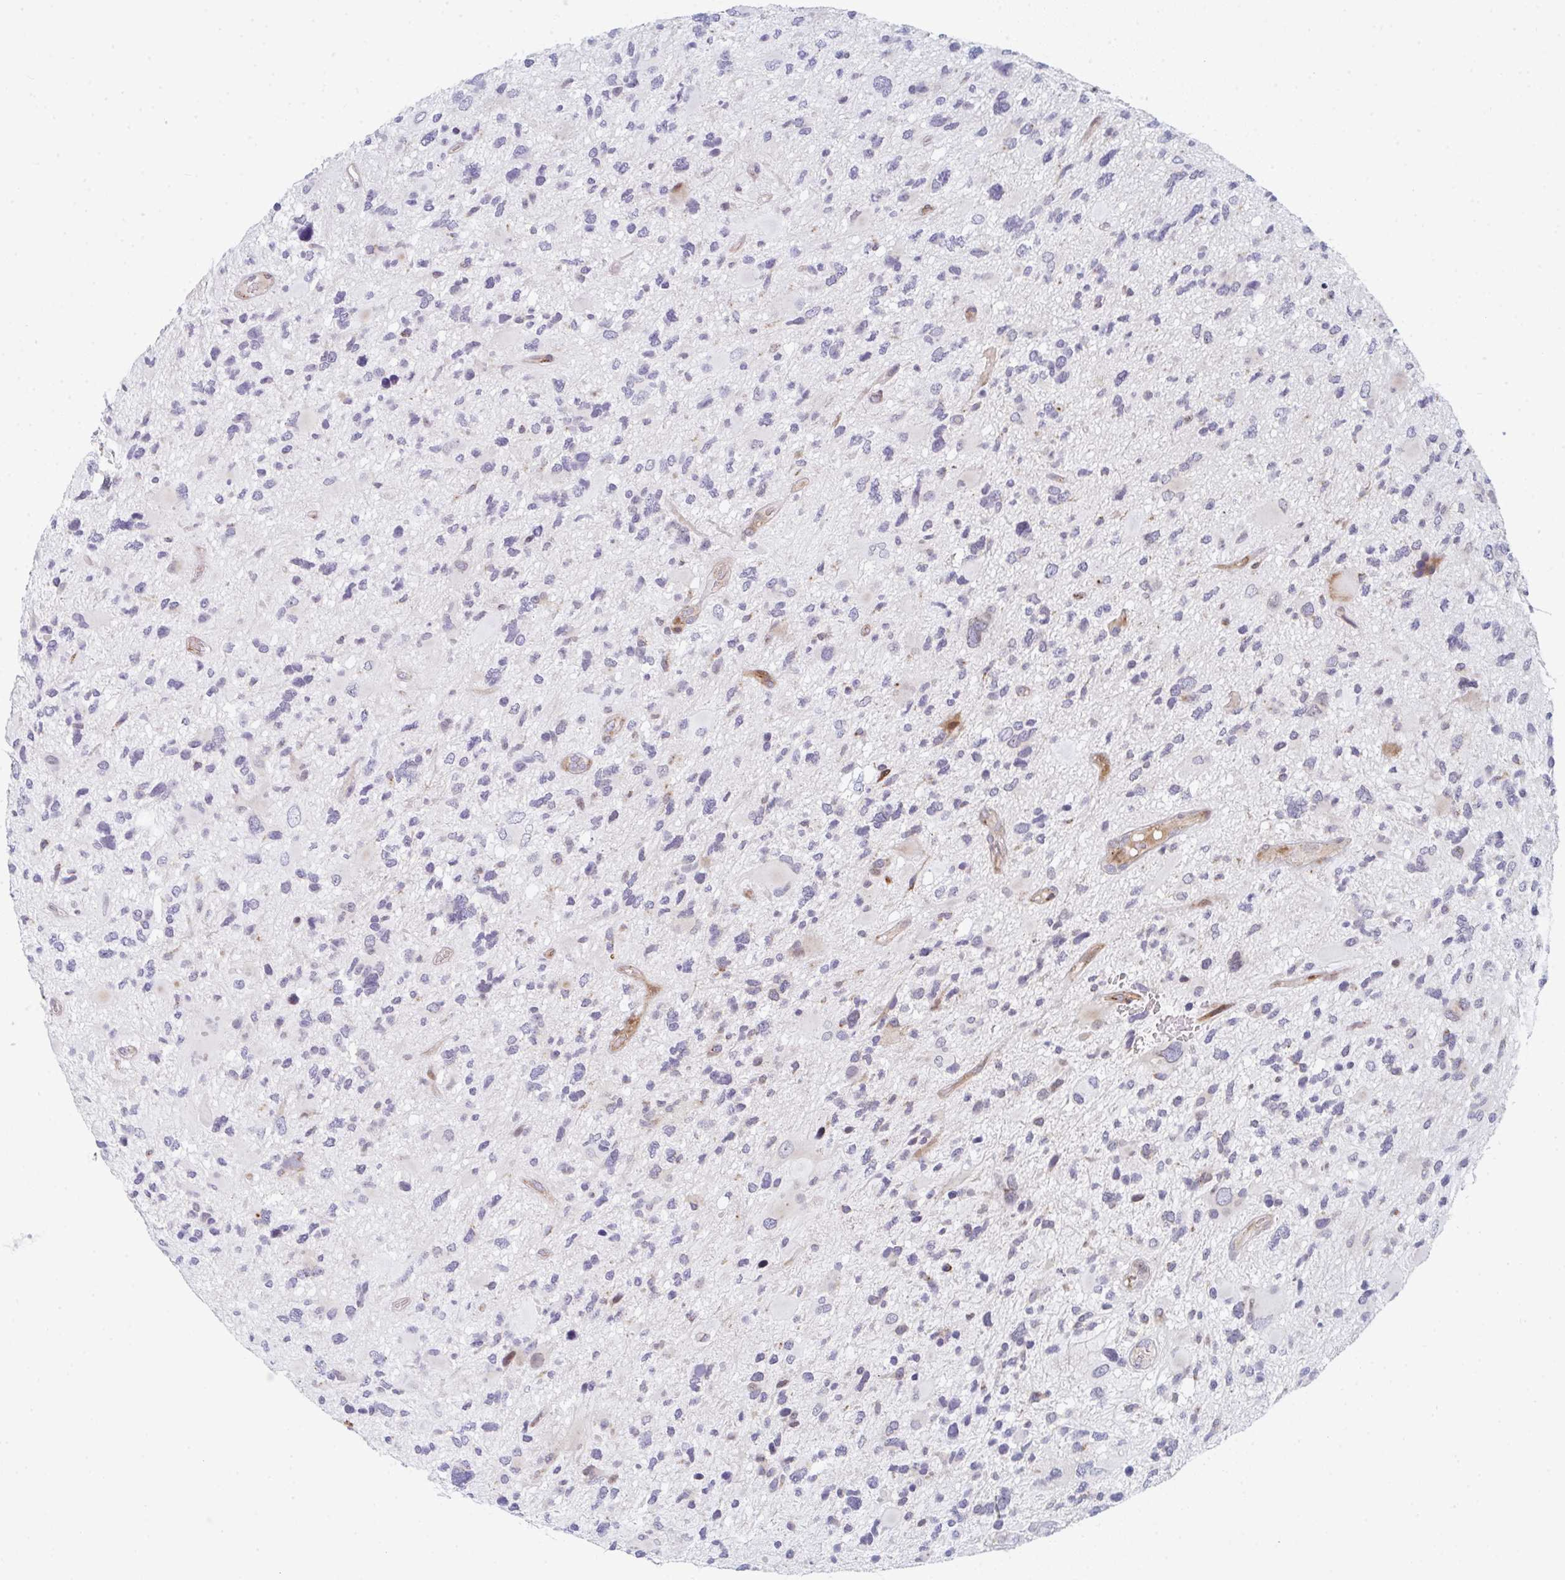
{"staining": {"intensity": "negative", "quantity": "none", "location": "none"}, "tissue": "glioma", "cell_type": "Tumor cells", "image_type": "cancer", "snomed": [{"axis": "morphology", "description": "Glioma, malignant, High grade"}, {"axis": "topography", "description": "Brain"}], "caption": "This is a histopathology image of immunohistochemistry staining of high-grade glioma (malignant), which shows no expression in tumor cells.", "gene": "PRKCH", "patient": {"sex": "female", "age": 11}}